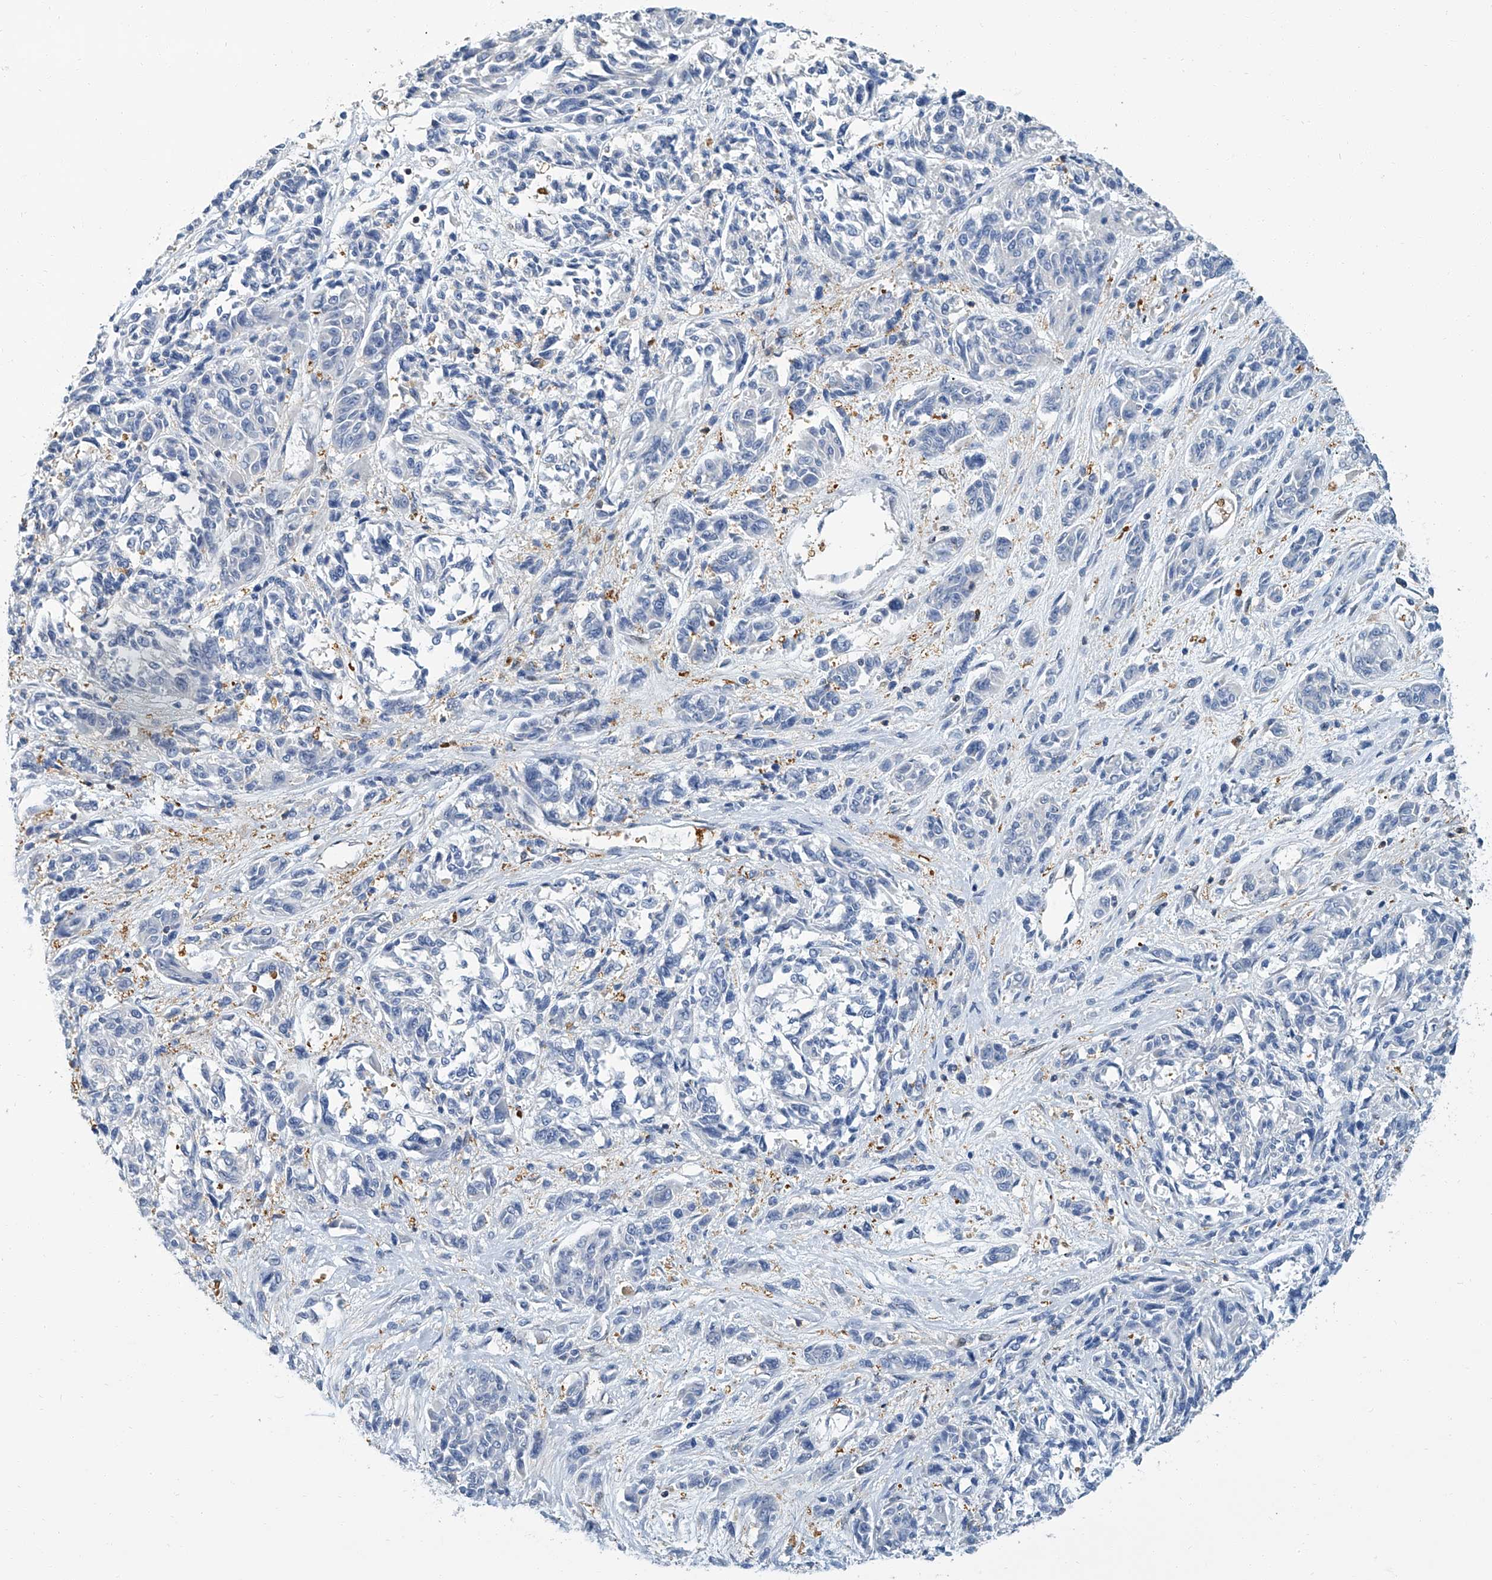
{"staining": {"intensity": "negative", "quantity": "none", "location": "none"}, "tissue": "melanoma", "cell_type": "Tumor cells", "image_type": "cancer", "snomed": [{"axis": "morphology", "description": "Malignant melanoma, NOS"}, {"axis": "topography", "description": "Skin"}], "caption": "Immunohistochemistry (IHC) of melanoma reveals no expression in tumor cells.", "gene": "PSMB10", "patient": {"sex": "male", "age": 53}}